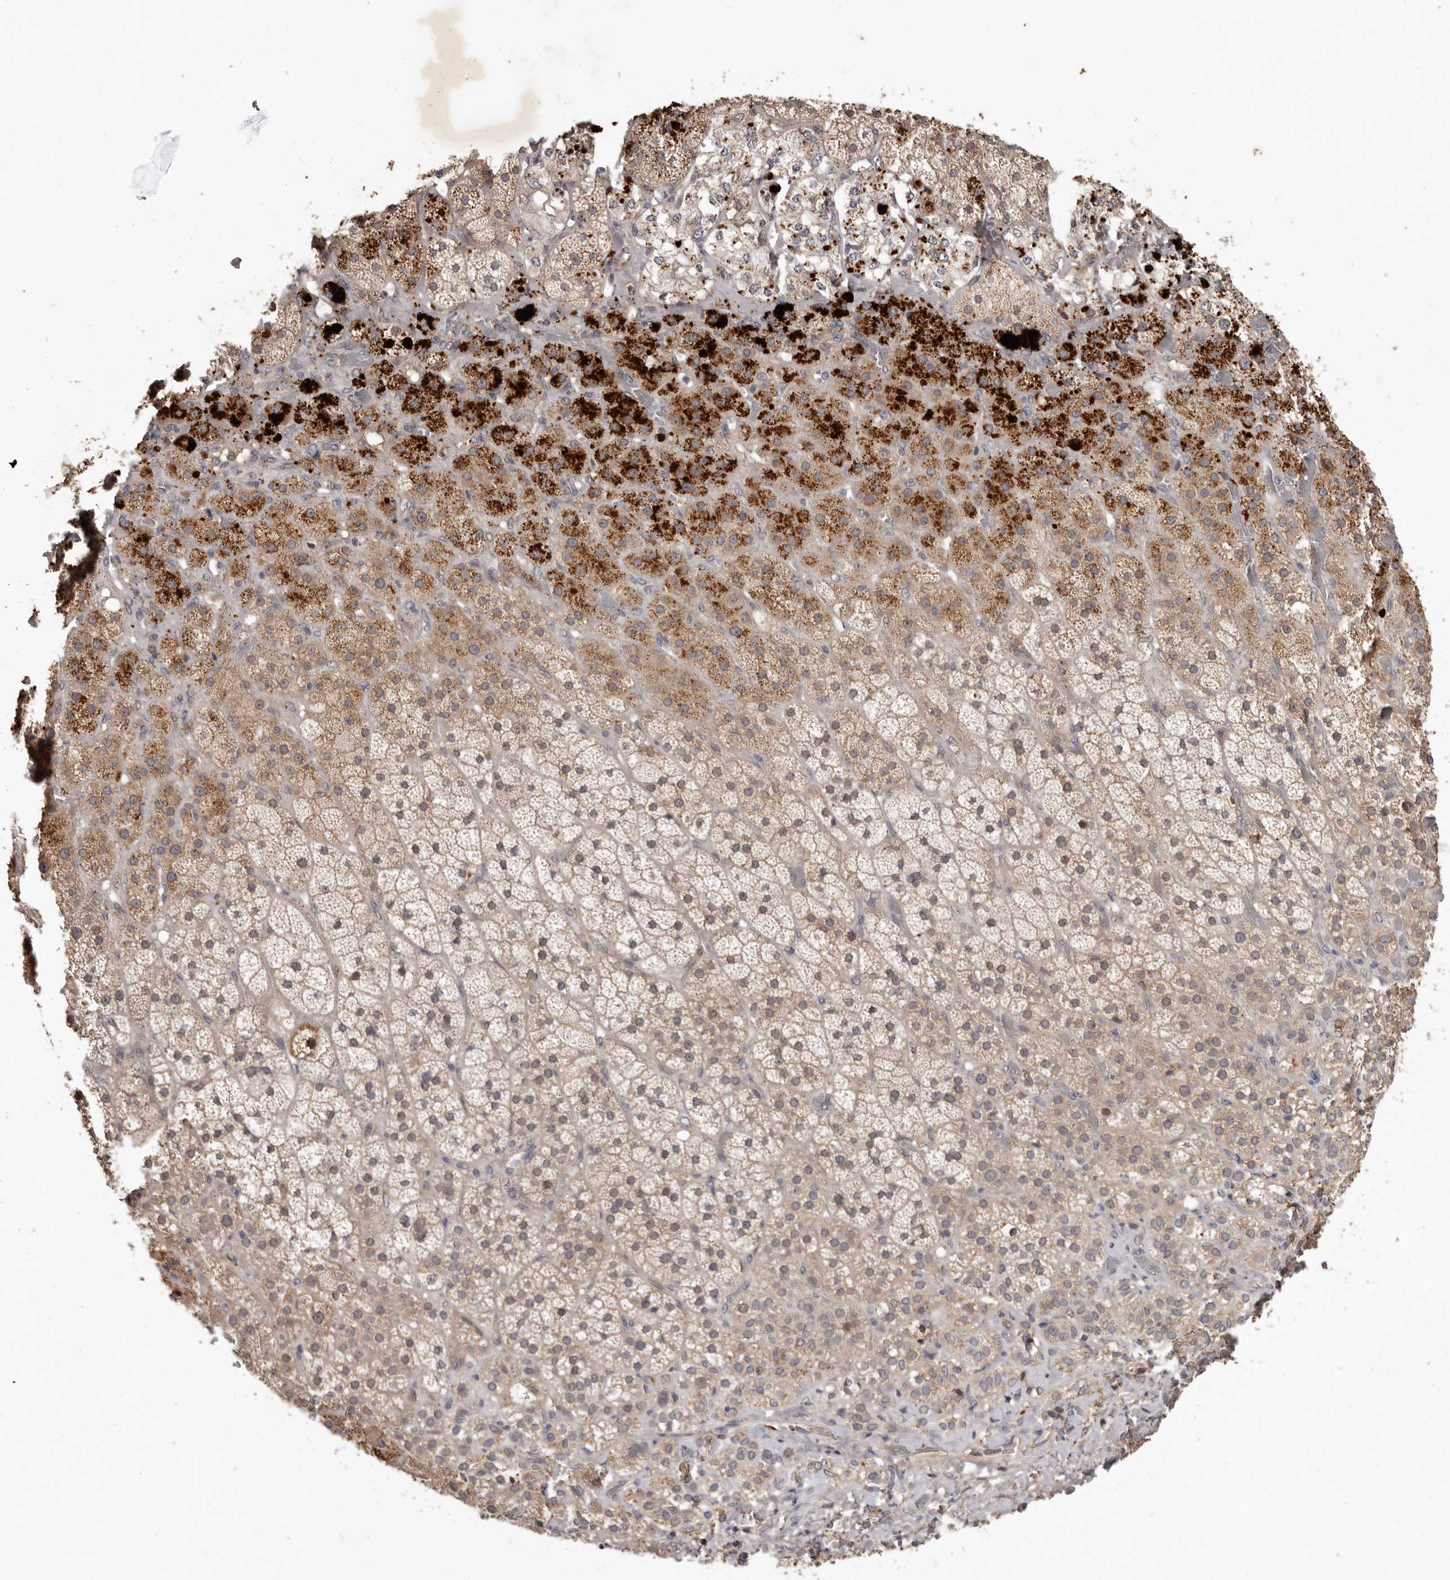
{"staining": {"intensity": "strong", "quantity": "25%-75%", "location": "cytoplasmic/membranous"}, "tissue": "adrenal gland", "cell_type": "Glandular cells", "image_type": "normal", "snomed": [{"axis": "morphology", "description": "Normal tissue, NOS"}, {"axis": "topography", "description": "Adrenal gland"}], "caption": "IHC image of benign adrenal gland stained for a protein (brown), which exhibits high levels of strong cytoplasmic/membranous expression in approximately 25%-75% of glandular cells.", "gene": "NMUR1", "patient": {"sex": "male", "age": 57}}